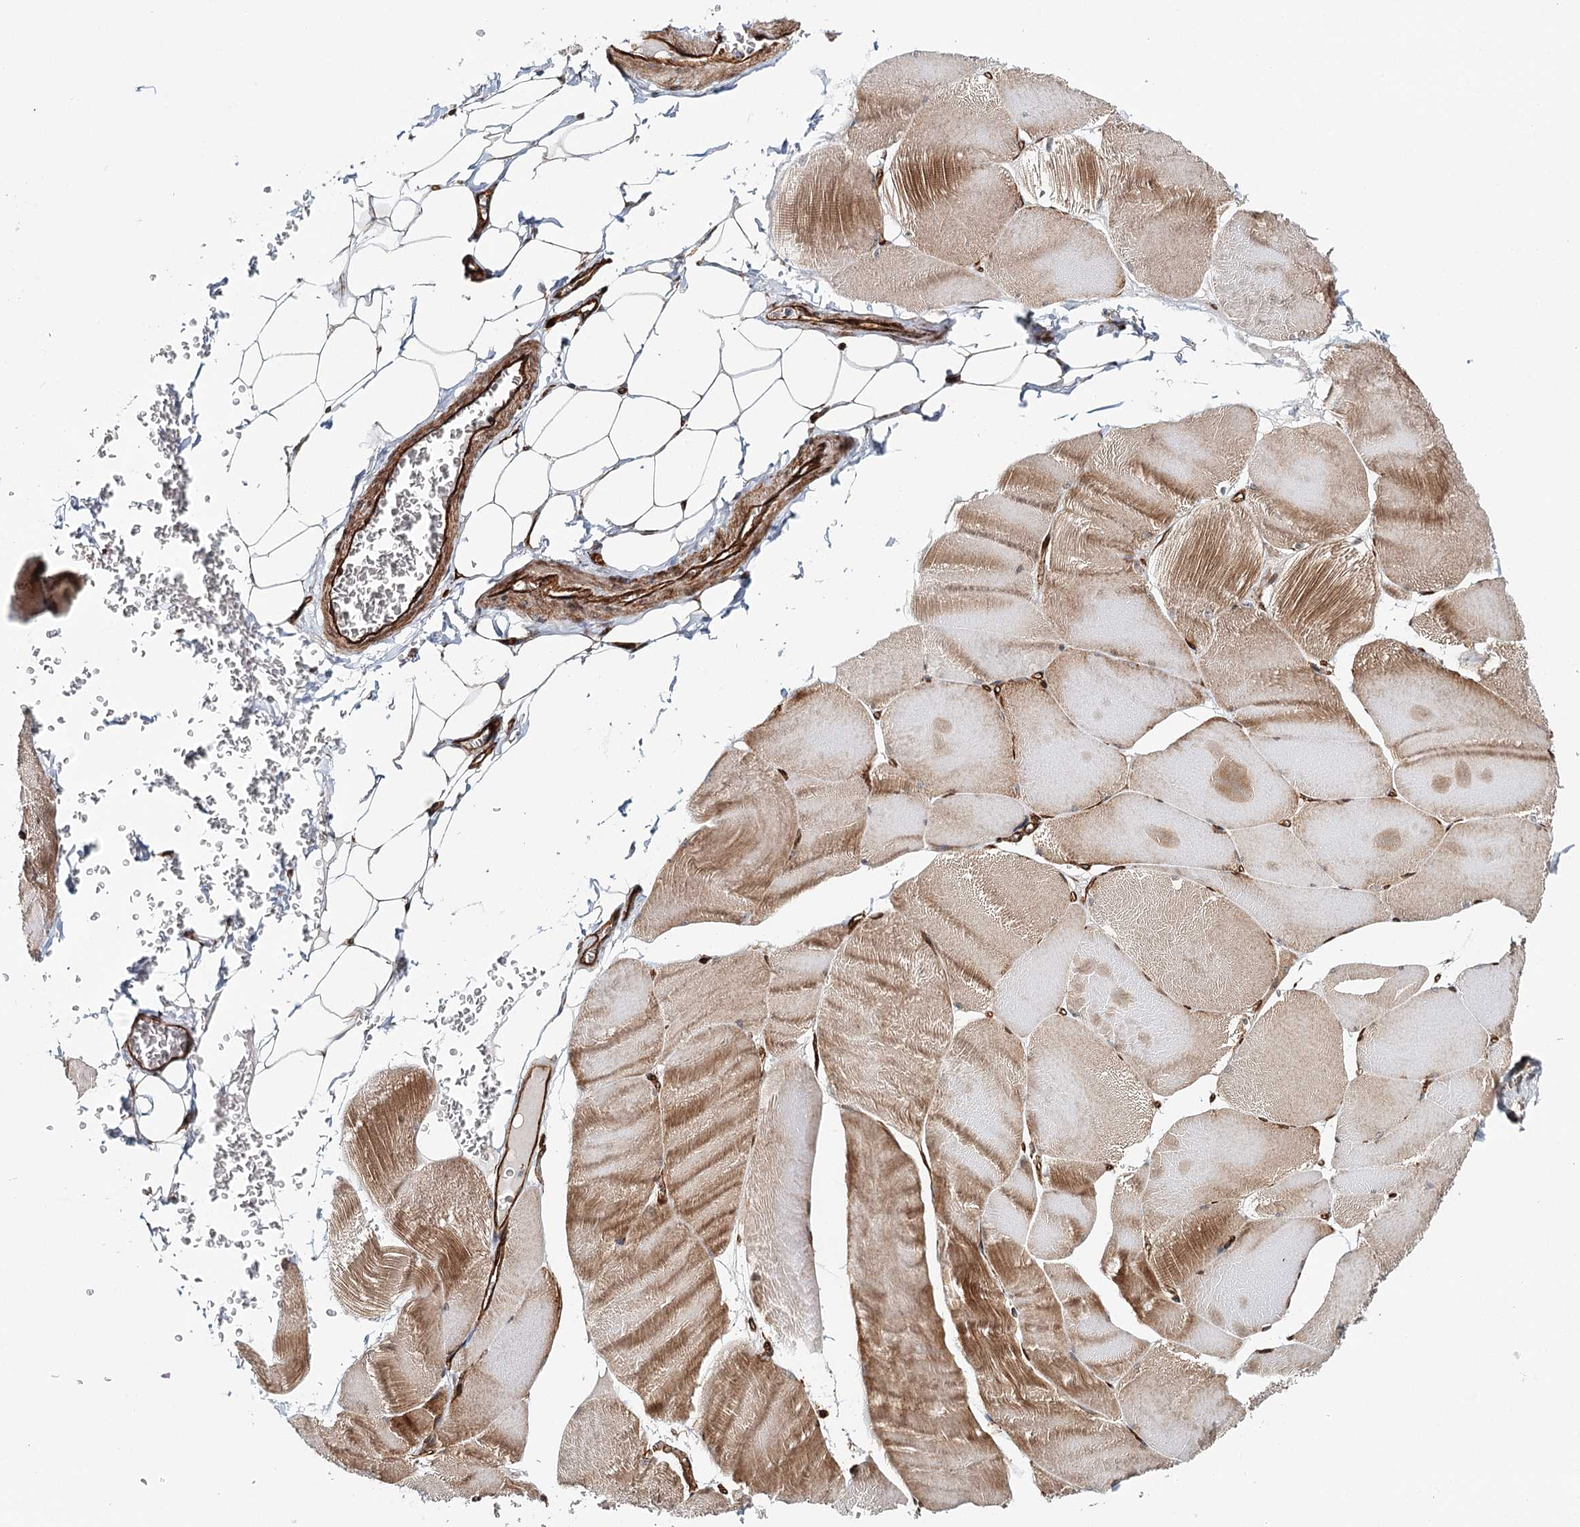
{"staining": {"intensity": "moderate", "quantity": "25%-75%", "location": "cytoplasmic/membranous"}, "tissue": "skeletal muscle", "cell_type": "Myocytes", "image_type": "normal", "snomed": [{"axis": "morphology", "description": "Normal tissue, NOS"}, {"axis": "morphology", "description": "Basal cell carcinoma"}, {"axis": "topography", "description": "Skeletal muscle"}], "caption": "Immunohistochemical staining of normal skeletal muscle demonstrates moderate cytoplasmic/membranous protein staining in about 25%-75% of myocytes.", "gene": "MKNK1", "patient": {"sex": "female", "age": 64}}